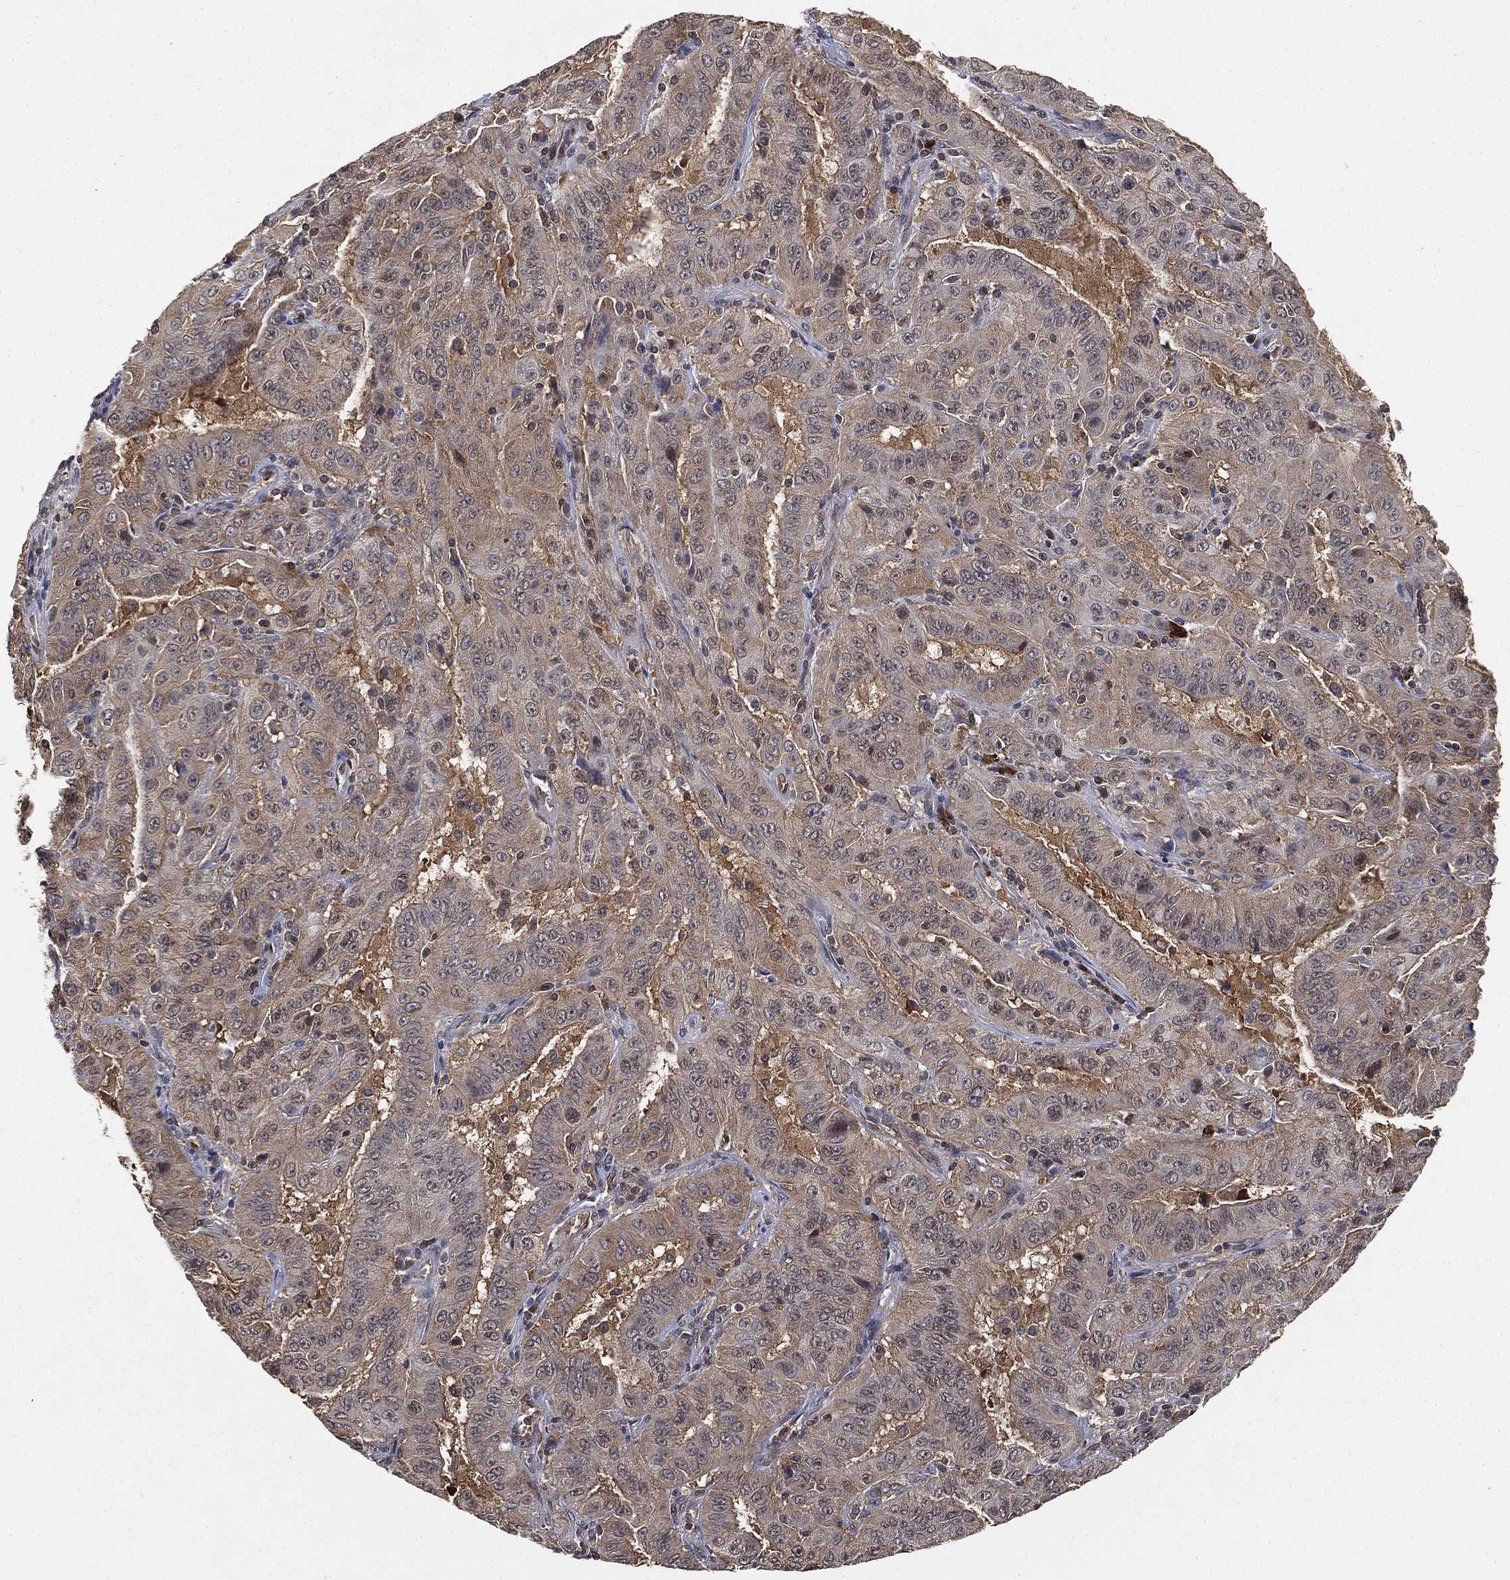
{"staining": {"intensity": "weak", "quantity": "25%-75%", "location": "cytoplasmic/membranous"}, "tissue": "pancreatic cancer", "cell_type": "Tumor cells", "image_type": "cancer", "snomed": [{"axis": "morphology", "description": "Adenocarcinoma, NOS"}, {"axis": "topography", "description": "Pancreas"}], "caption": "Immunohistochemistry image of neoplastic tissue: human pancreatic cancer (adenocarcinoma) stained using immunohistochemistry shows low levels of weak protein expression localized specifically in the cytoplasmic/membranous of tumor cells, appearing as a cytoplasmic/membranous brown color.", "gene": "UBA5", "patient": {"sex": "male", "age": 63}}